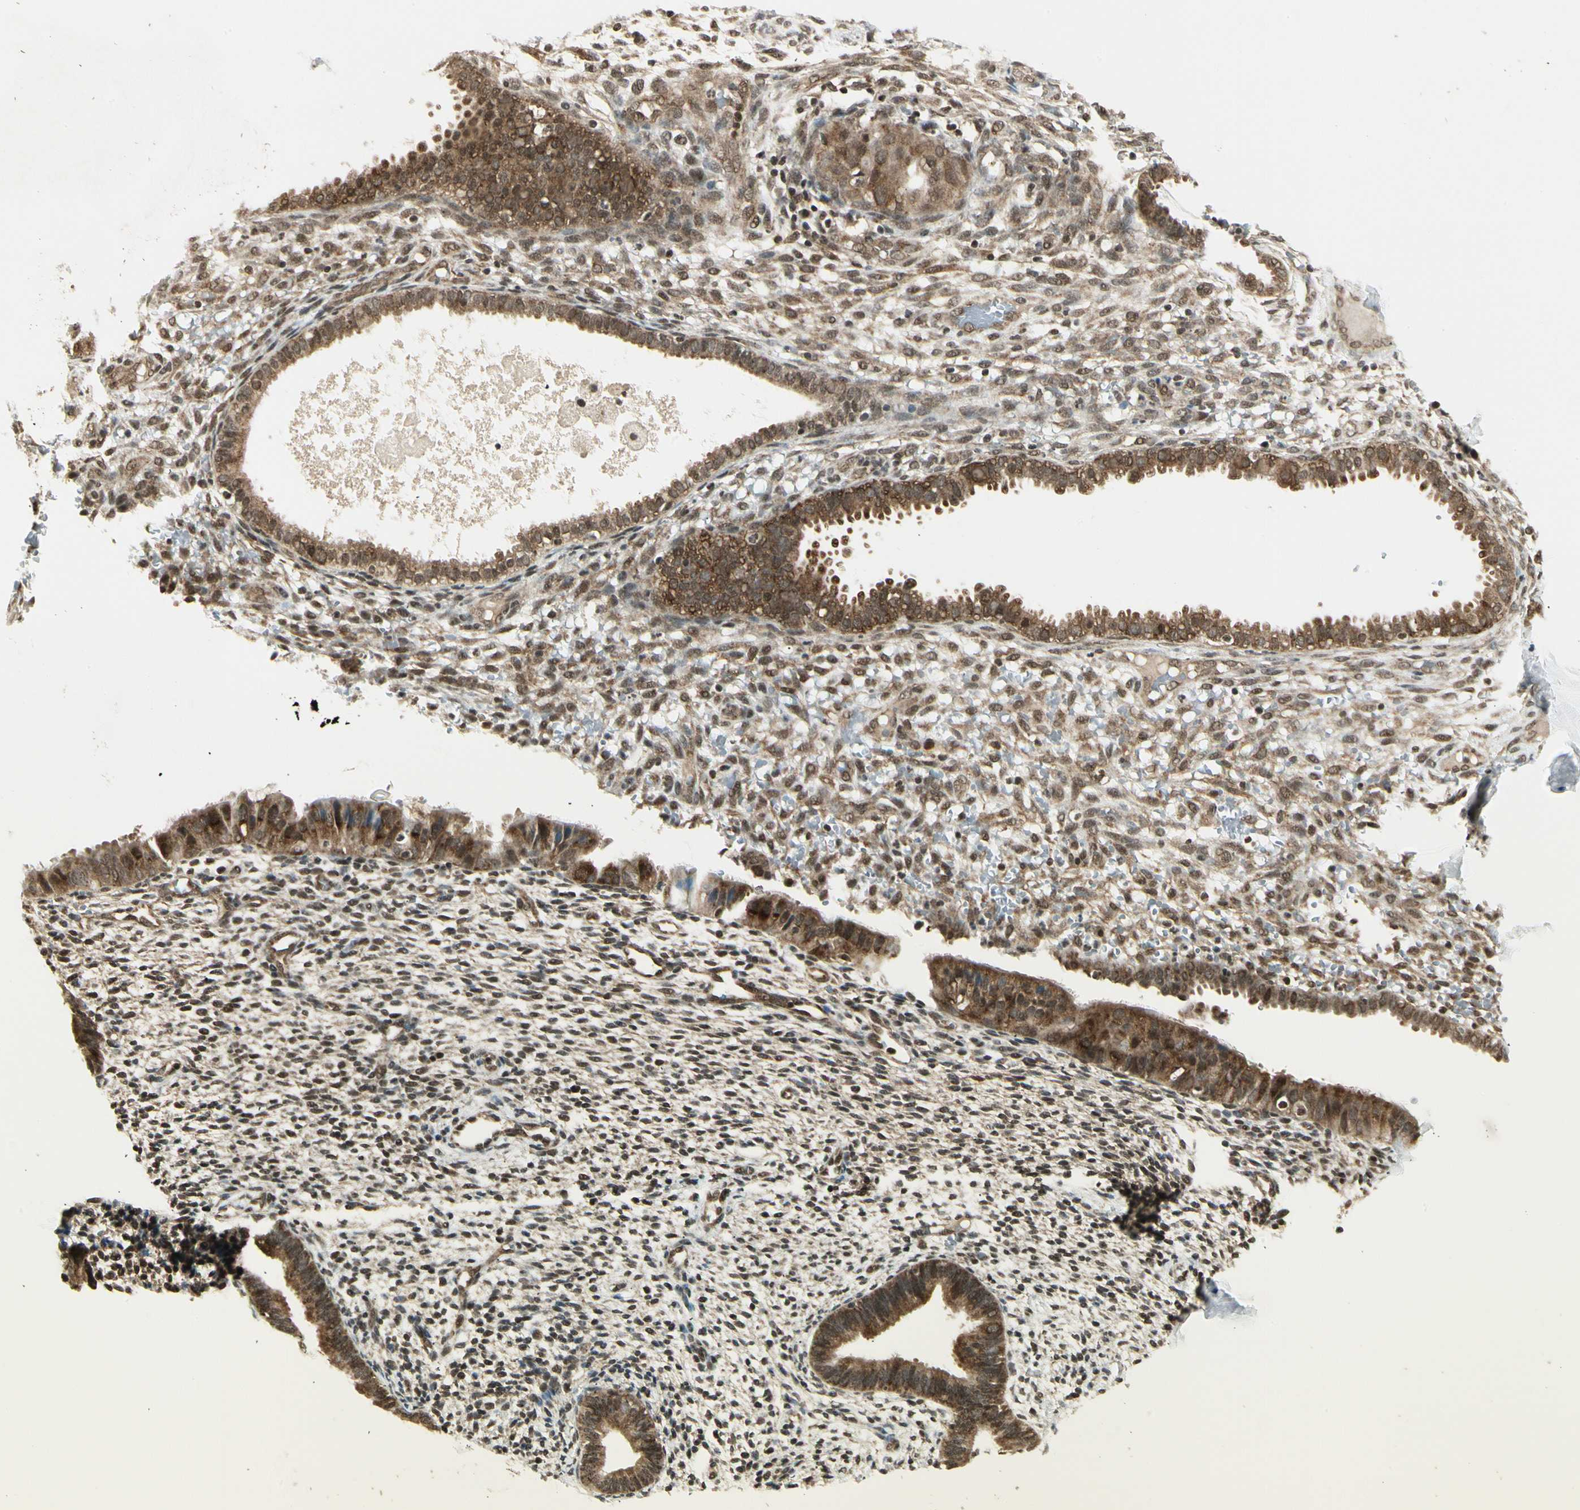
{"staining": {"intensity": "moderate", "quantity": "25%-75%", "location": "cytoplasmic/membranous,nuclear"}, "tissue": "endometrium", "cell_type": "Cells in endometrial stroma", "image_type": "normal", "snomed": [{"axis": "morphology", "description": "Normal tissue, NOS"}, {"axis": "topography", "description": "Endometrium"}], "caption": "Immunohistochemistry (IHC) of benign endometrium exhibits medium levels of moderate cytoplasmic/membranous,nuclear staining in approximately 25%-75% of cells in endometrial stroma. The protein of interest is stained brown, and the nuclei are stained in blue (DAB (3,3'-diaminobenzidine) IHC with brightfield microscopy, high magnification).", "gene": "SMN2", "patient": {"sex": "female", "age": 61}}